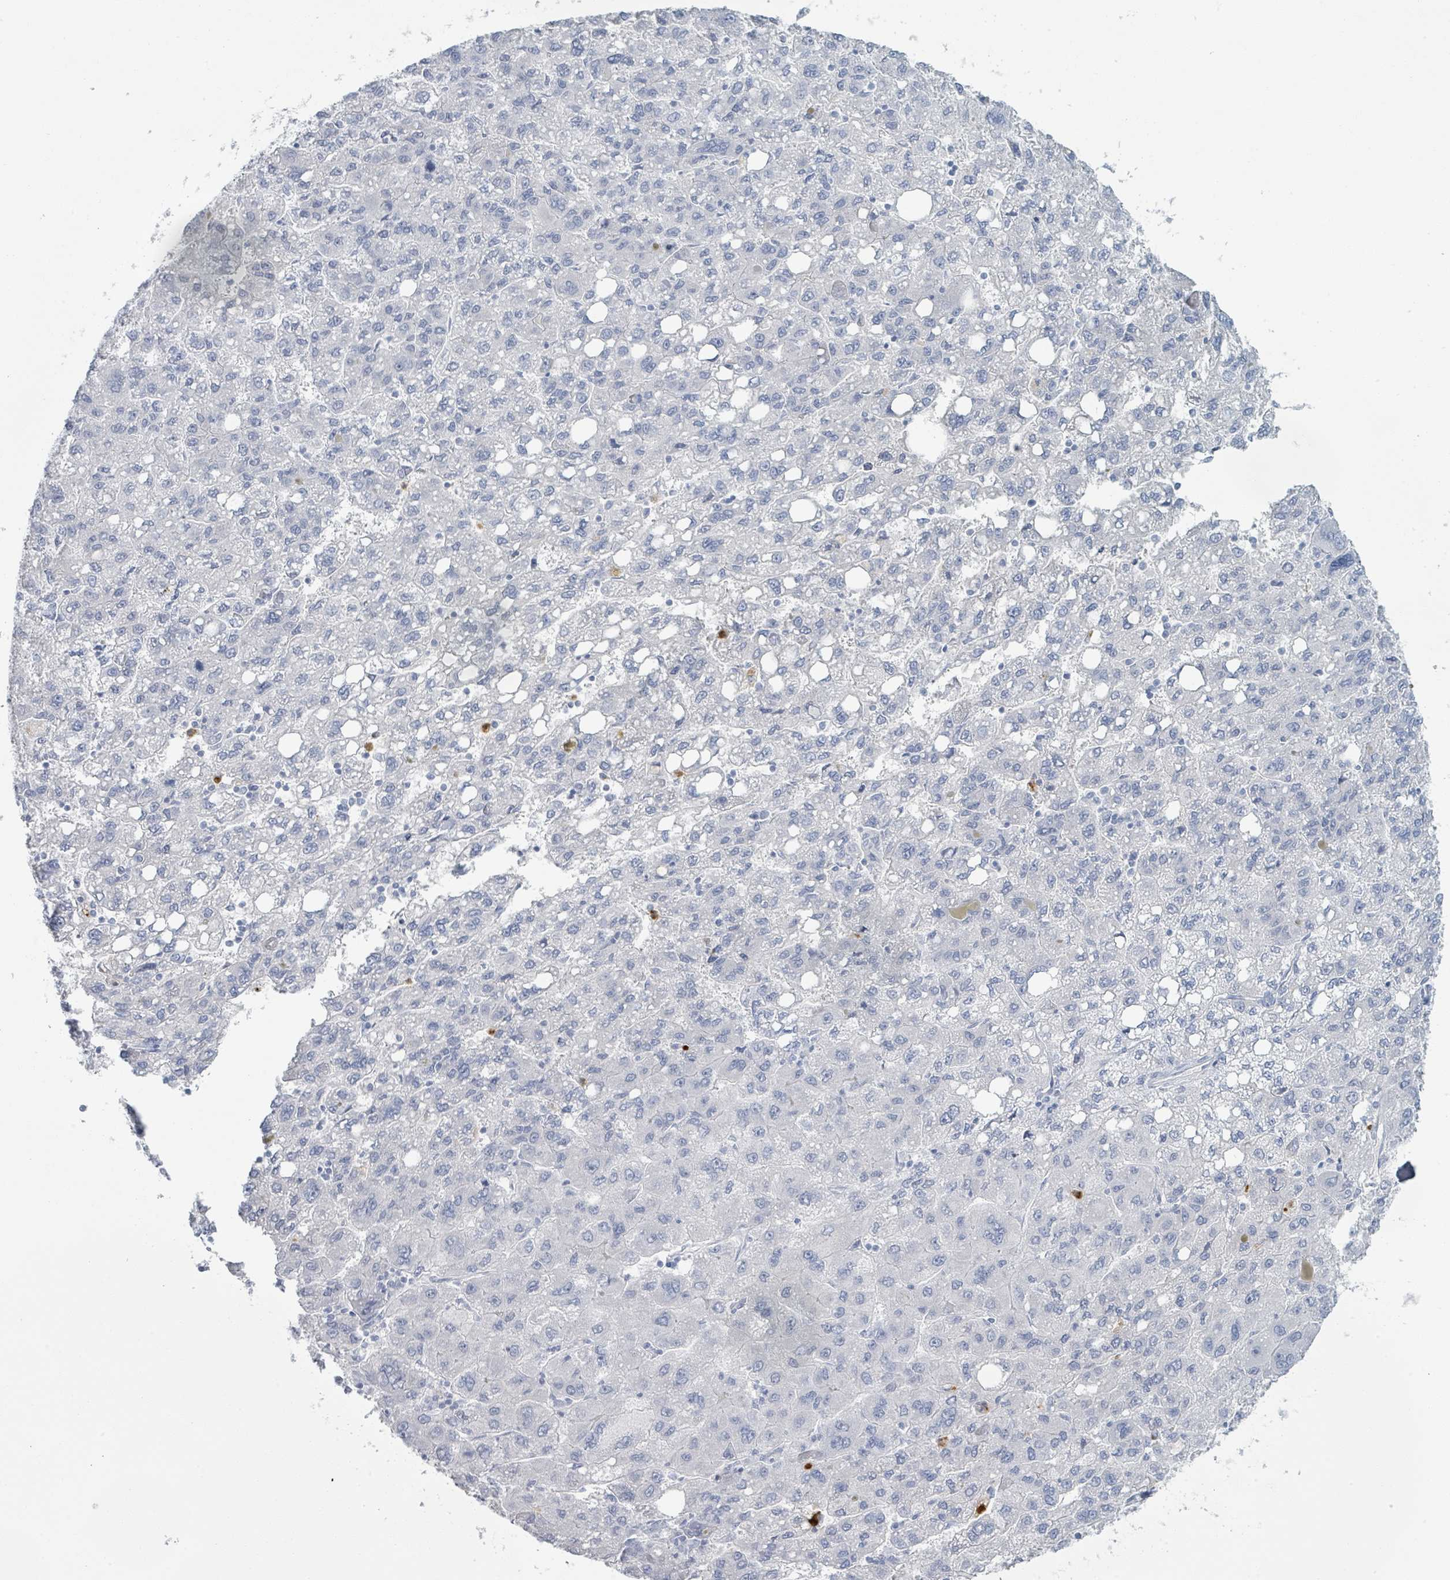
{"staining": {"intensity": "negative", "quantity": "none", "location": "none"}, "tissue": "liver cancer", "cell_type": "Tumor cells", "image_type": "cancer", "snomed": [{"axis": "morphology", "description": "Carcinoma, Hepatocellular, NOS"}, {"axis": "topography", "description": "Liver"}], "caption": "Human liver cancer stained for a protein using immunohistochemistry (IHC) reveals no staining in tumor cells.", "gene": "DEFA4", "patient": {"sex": "female", "age": 82}}